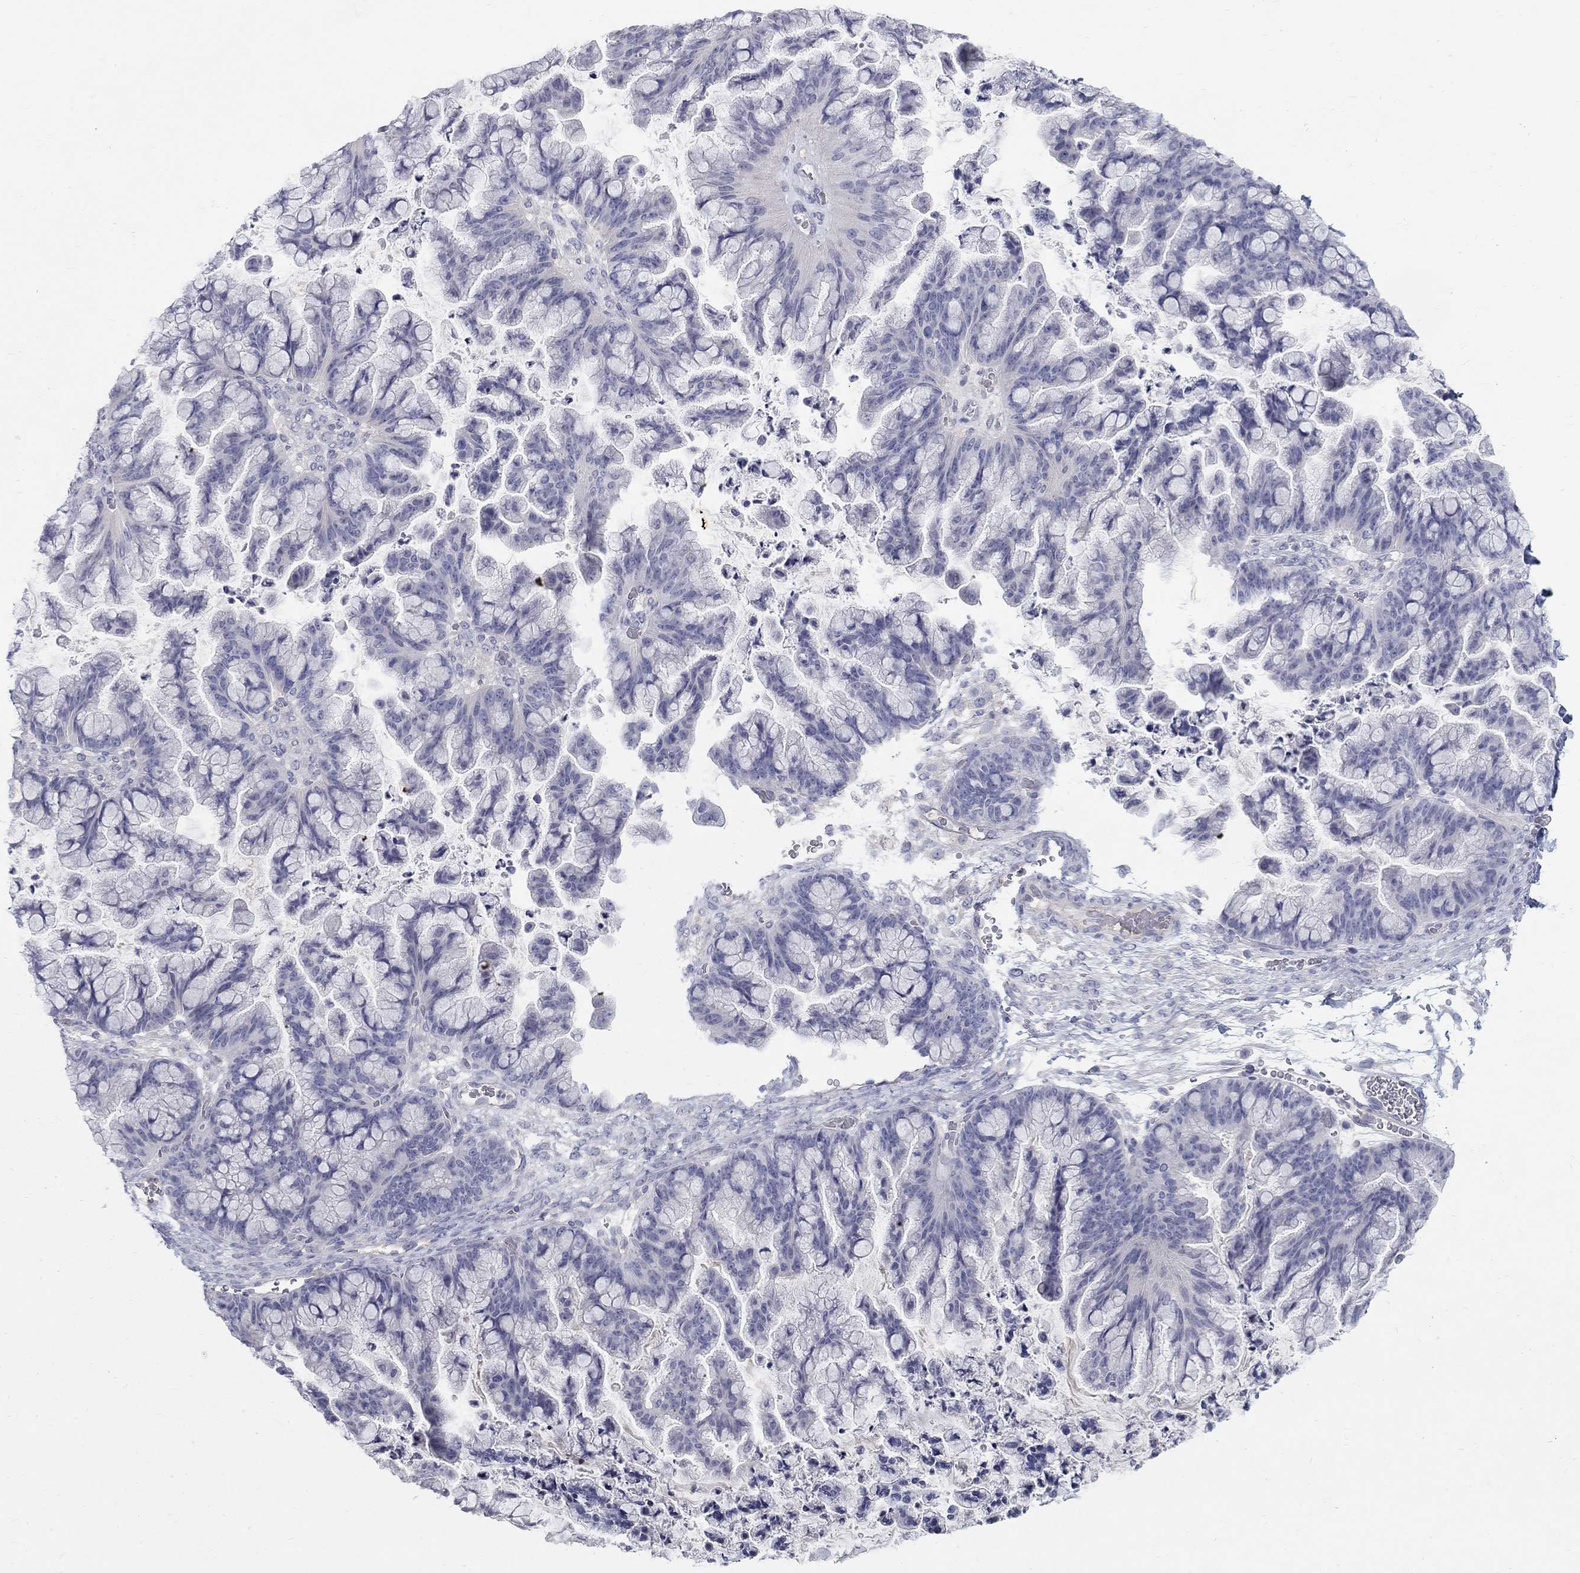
{"staining": {"intensity": "negative", "quantity": "none", "location": "none"}, "tissue": "ovarian cancer", "cell_type": "Tumor cells", "image_type": "cancer", "snomed": [{"axis": "morphology", "description": "Cystadenocarcinoma, mucinous, NOS"}, {"axis": "topography", "description": "Ovary"}], "caption": "The micrograph displays no significant expression in tumor cells of mucinous cystadenocarcinoma (ovarian).", "gene": "PTH1R", "patient": {"sex": "female", "age": 67}}